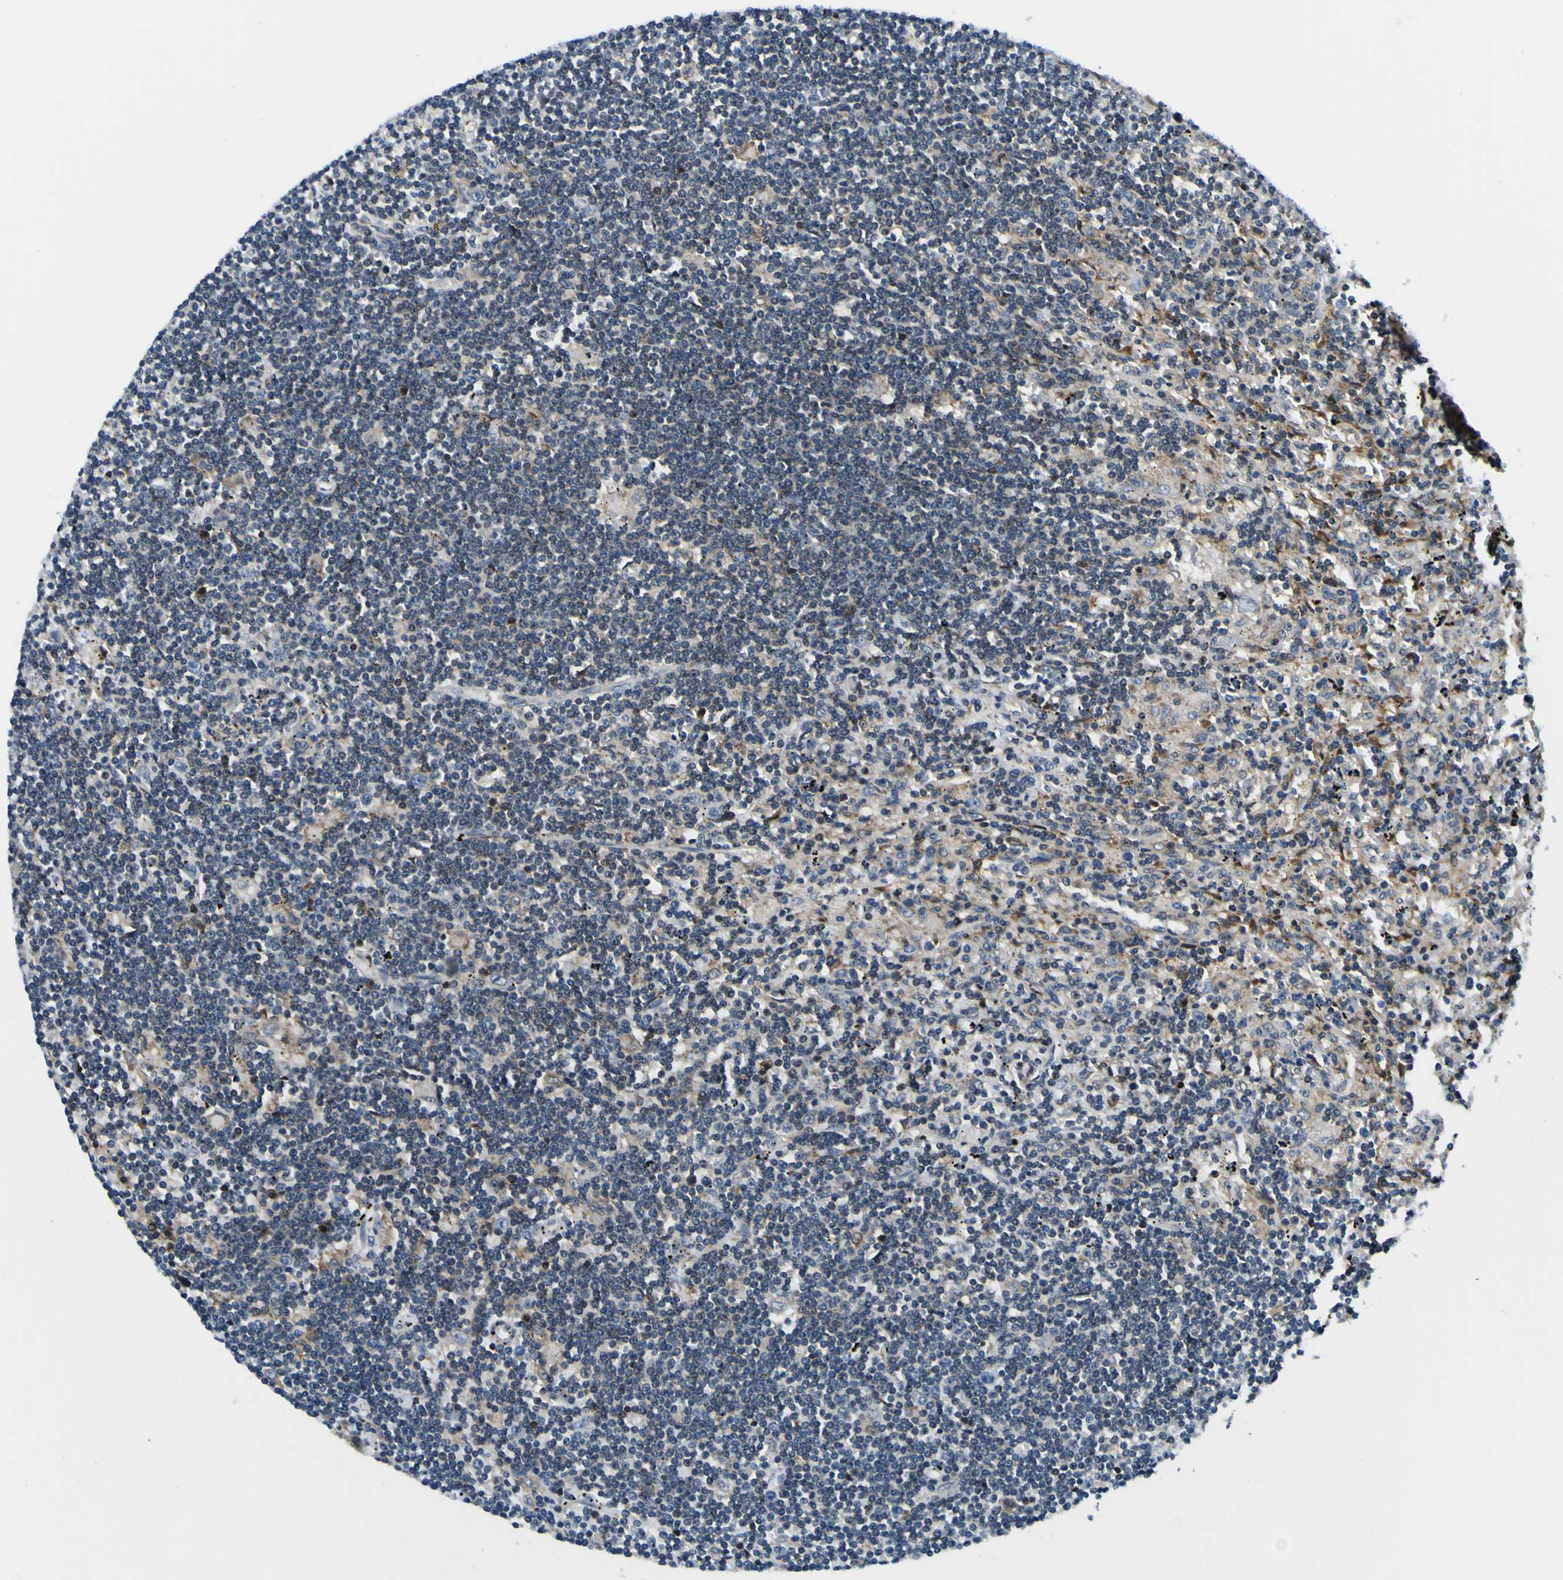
{"staining": {"intensity": "weak", "quantity": "<25%", "location": "cytoplasmic/membranous"}, "tissue": "lymphoma", "cell_type": "Tumor cells", "image_type": "cancer", "snomed": [{"axis": "morphology", "description": "Malignant lymphoma, non-Hodgkin's type, Low grade"}, {"axis": "topography", "description": "Spleen"}], "caption": "Tumor cells show no significant expression in low-grade malignant lymphoma, non-Hodgkin's type.", "gene": "NLRP3", "patient": {"sex": "male", "age": 76}}